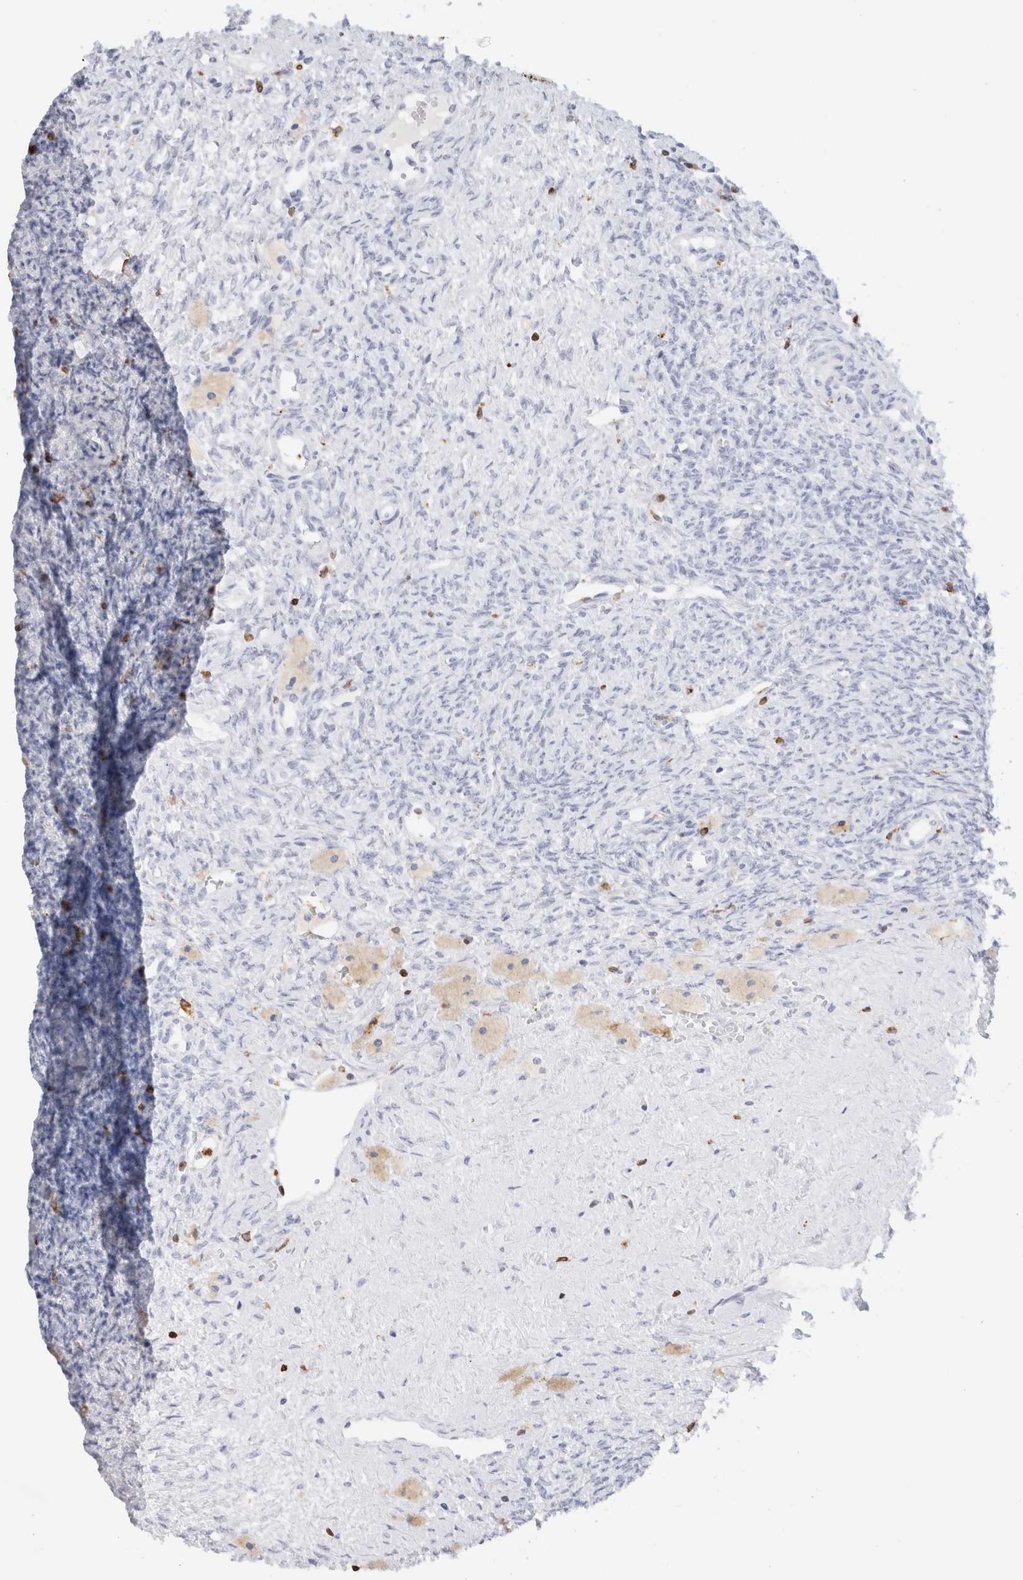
{"staining": {"intensity": "negative", "quantity": "none", "location": "none"}, "tissue": "ovary", "cell_type": "Follicle cells", "image_type": "normal", "snomed": [{"axis": "morphology", "description": "Normal tissue, NOS"}, {"axis": "topography", "description": "Ovary"}], "caption": "IHC histopathology image of unremarkable ovary: ovary stained with DAB (3,3'-diaminobenzidine) shows no significant protein expression in follicle cells.", "gene": "ALOX5AP", "patient": {"sex": "female", "age": 41}}